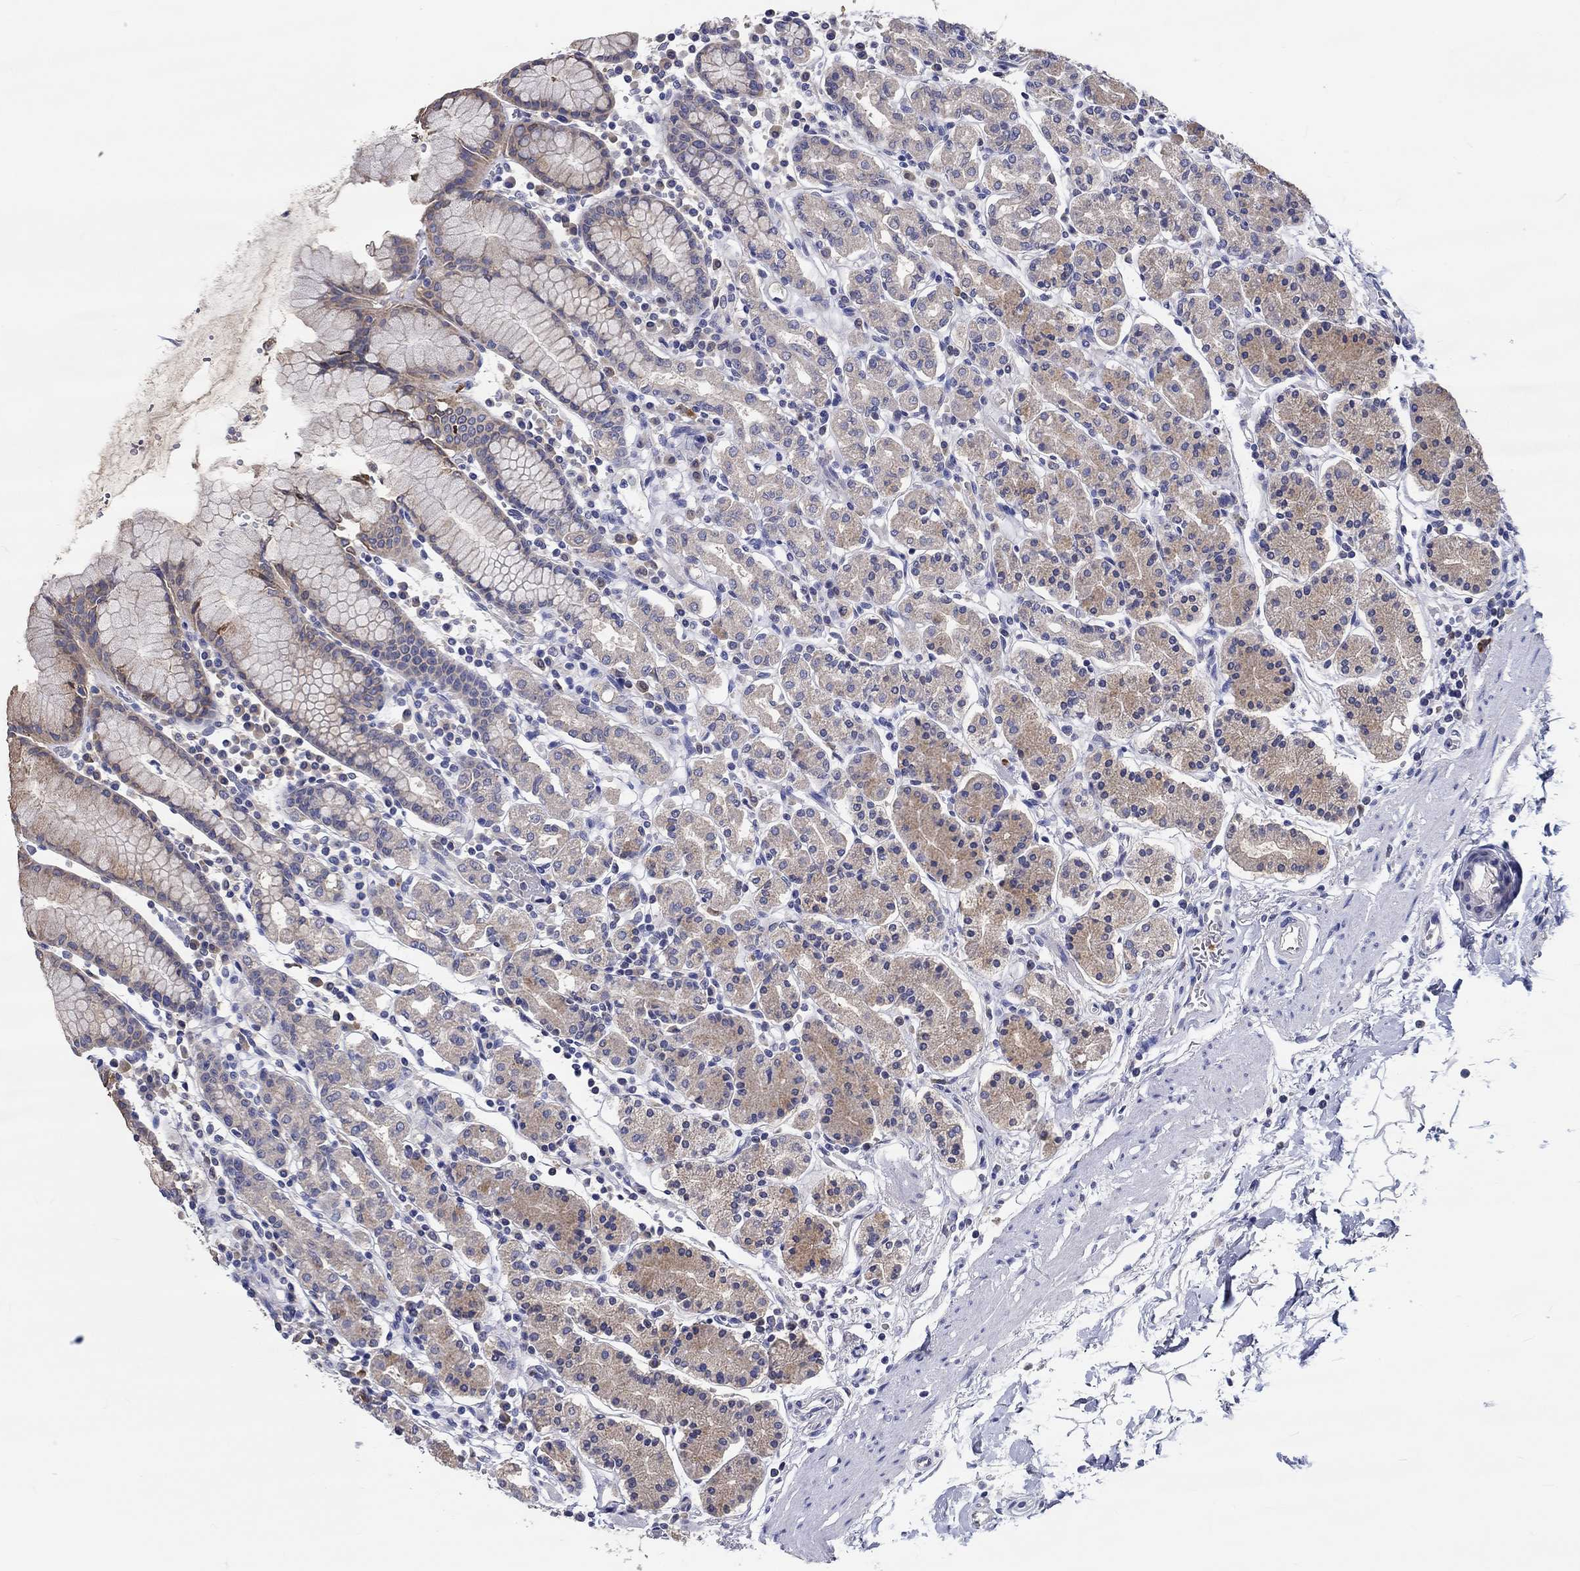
{"staining": {"intensity": "weak", "quantity": "25%-75%", "location": "cytoplasmic/membranous"}, "tissue": "stomach", "cell_type": "Glandular cells", "image_type": "normal", "snomed": [{"axis": "morphology", "description": "Normal tissue, NOS"}, {"axis": "topography", "description": "Stomach, upper"}, {"axis": "topography", "description": "Stomach"}], "caption": "Human stomach stained with a brown dye exhibits weak cytoplasmic/membranous positive staining in approximately 25%-75% of glandular cells.", "gene": "CHIT1", "patient": {"sex": "male", "age": 62}}